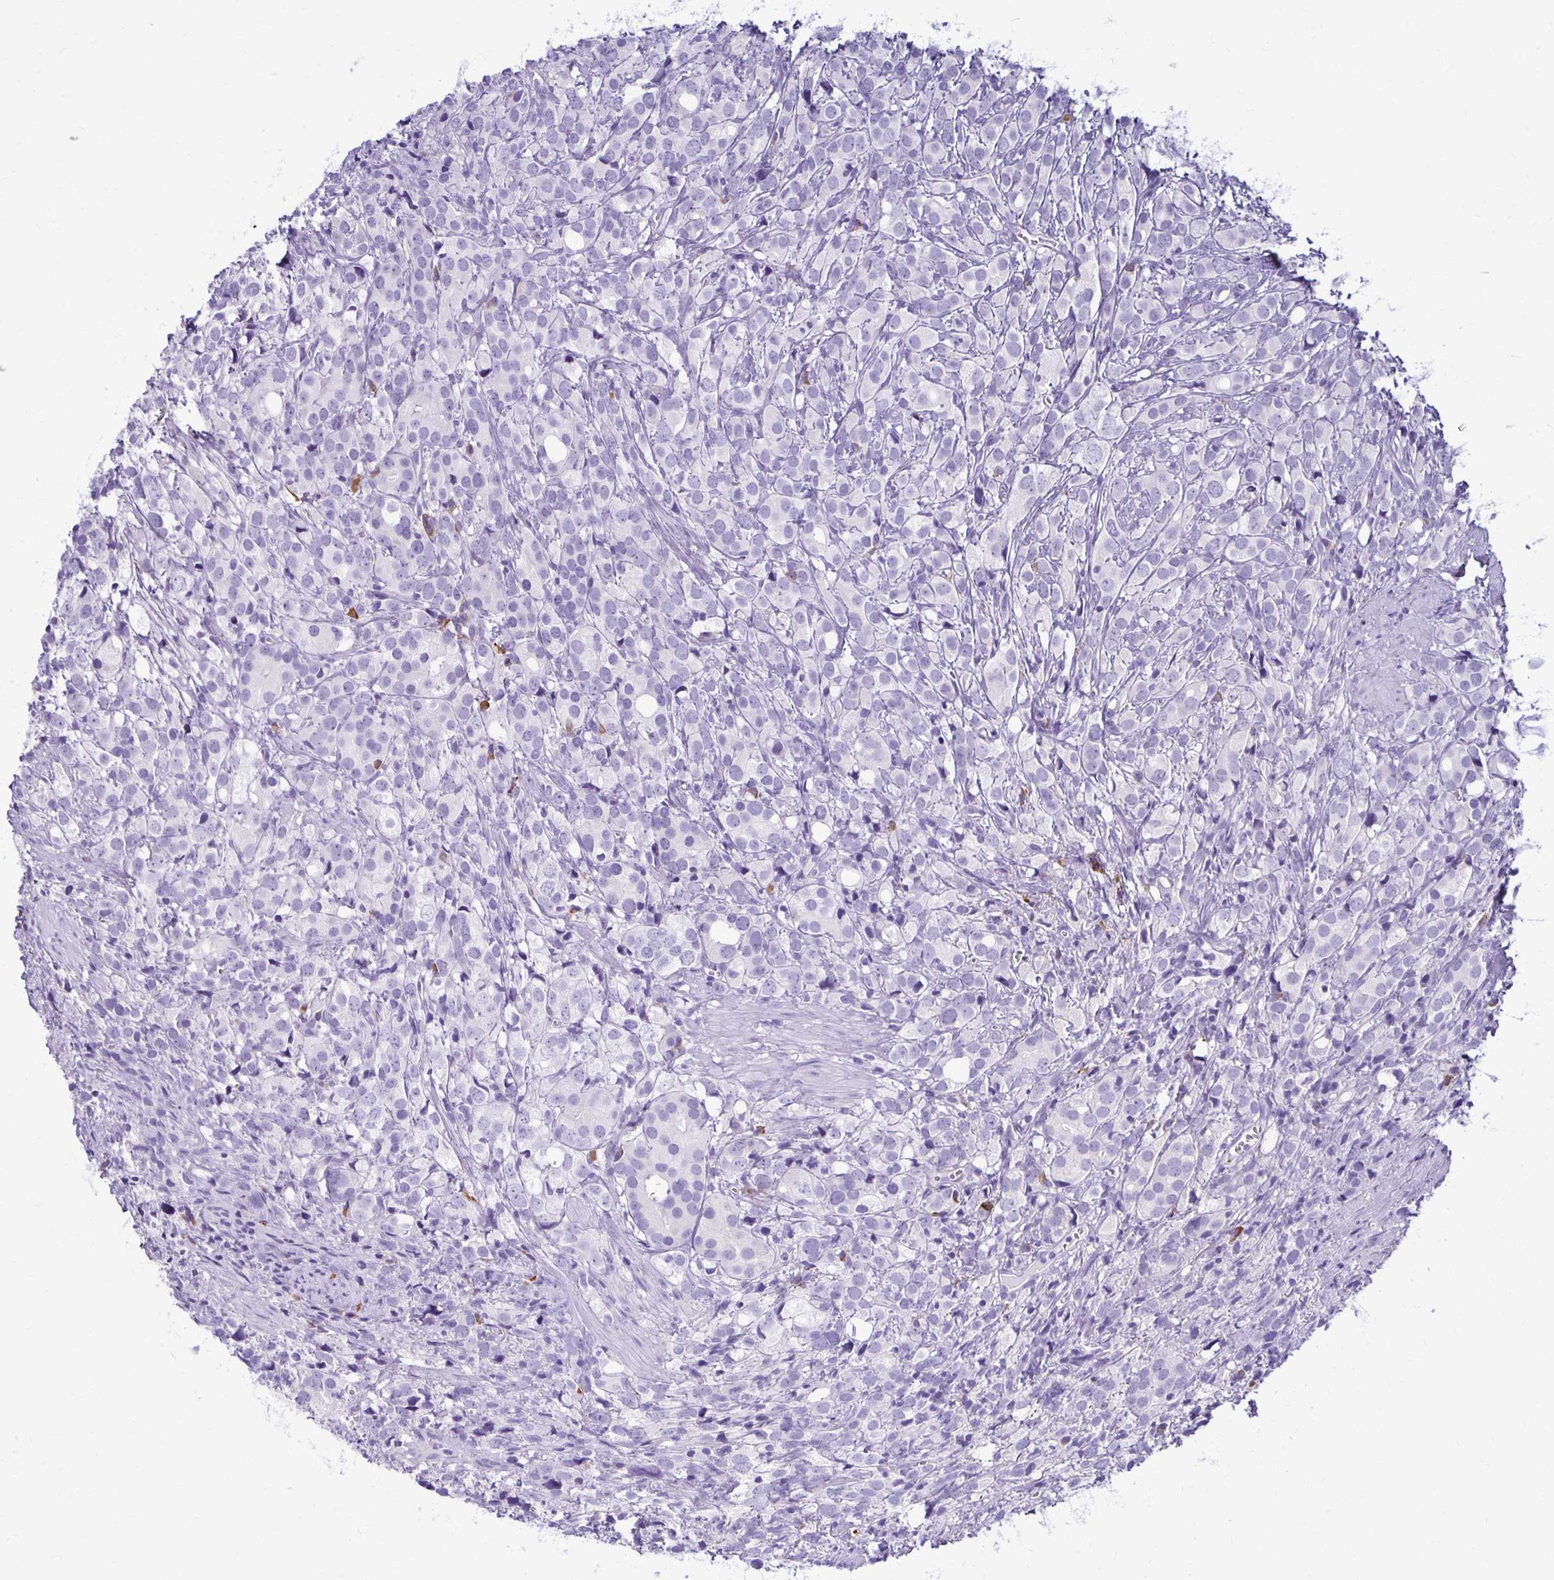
{"staining": {"intensity": "negative", "quantity": "none", "location": "none"}, "tissue": "prostate cancer", "cell_type": "Tumor cells", "image_type": "cancer", "snomed": [{"axis": "morphology", "description": "Adenocarcinoma, High grade"}, {"axis": "topography", "description": "Prostate"}], "caption": "Immunohistochemistry of prostate cancer (adenocarcinoma (high-grade)) exhibits no expression in tumor cells.", "gene": "FNTB", "patient": {"sex": "male", "age": 86}}